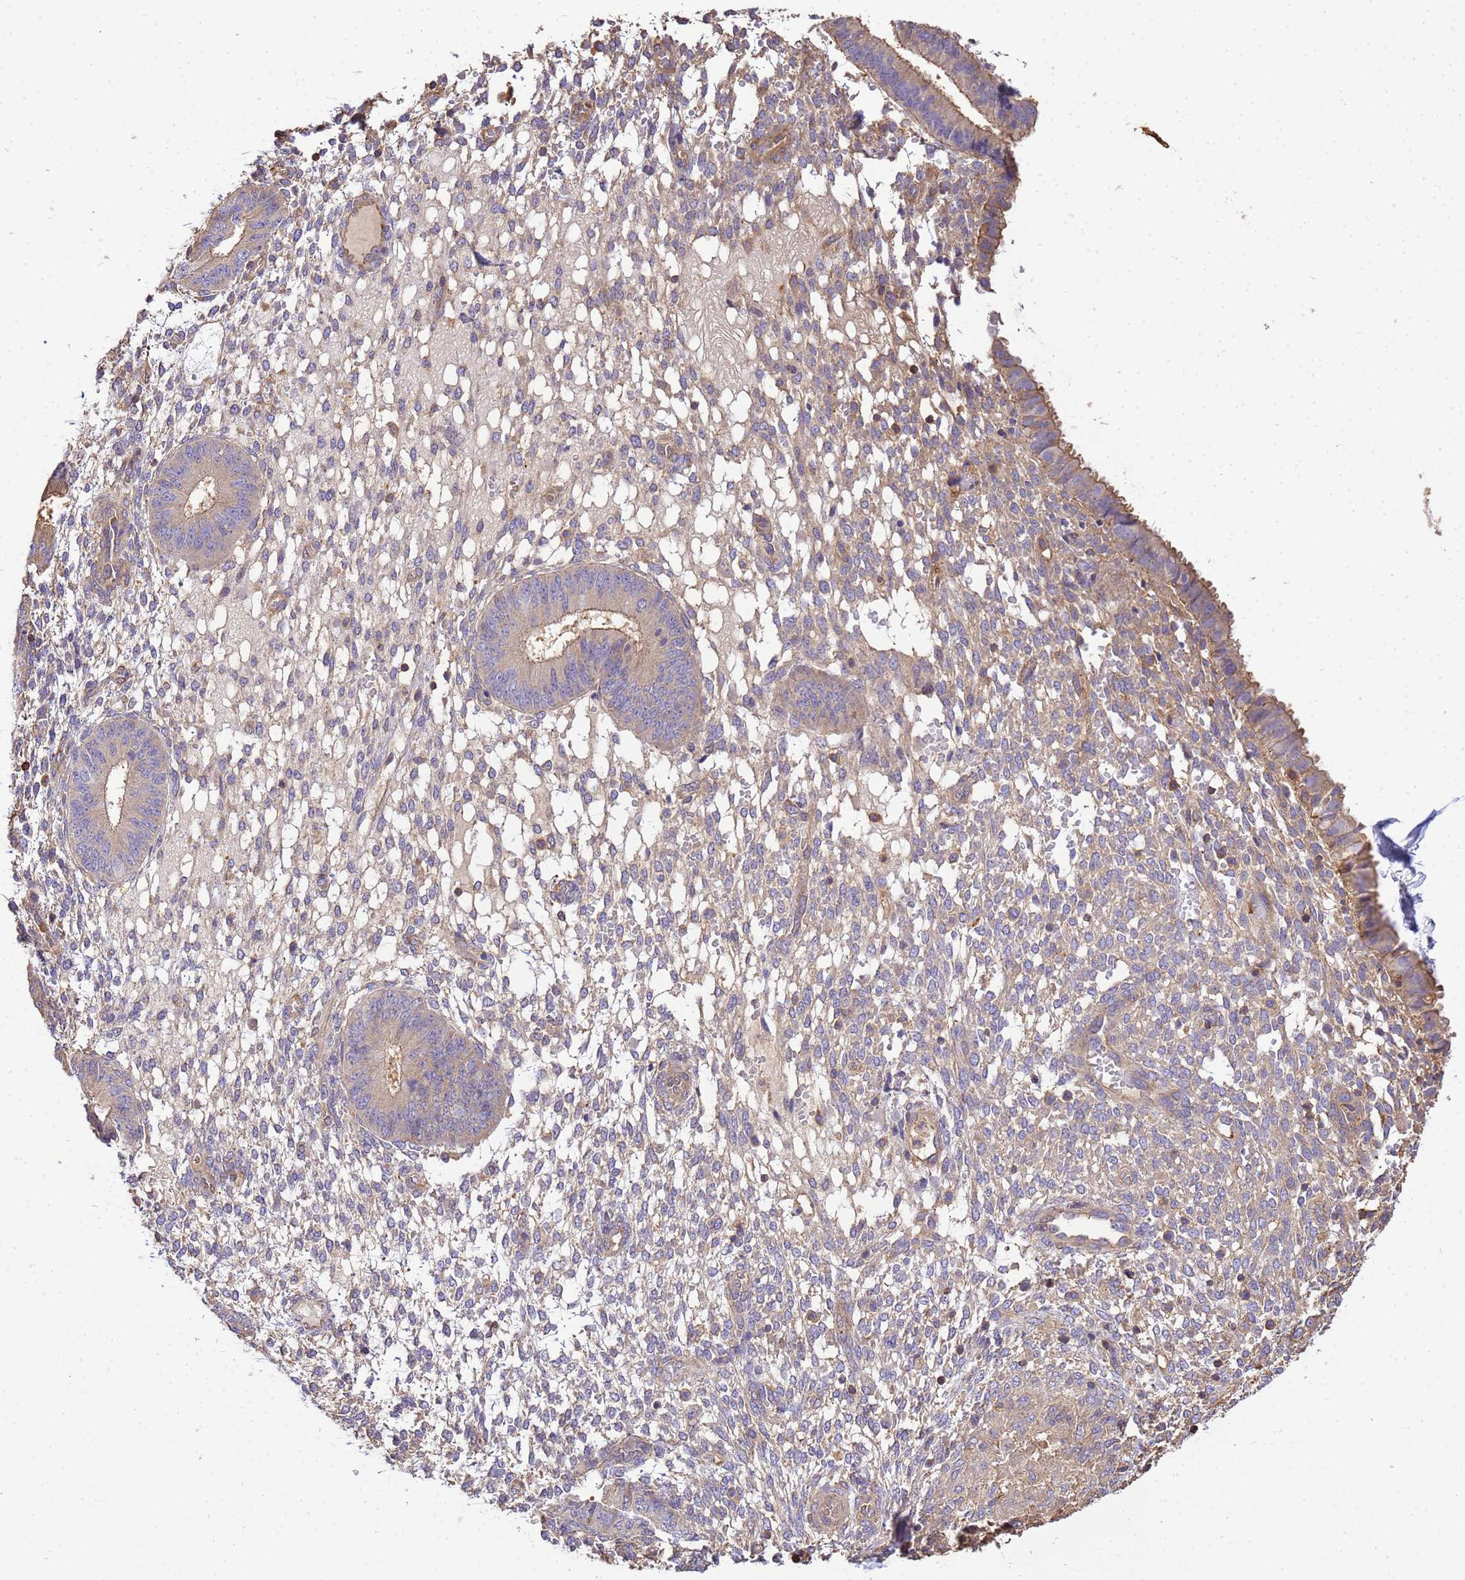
{"staining": {"intensity": "weak", "quantity": "25%-75%", "location": "cytoplasmic/membranous"}, "tissue": "endometrium", "cell_type": "Cells in endometrial stroma", "image_type": "normal", "snomed": [{"axis": "morphology", "description": "Normal tissue, NOS"}, {"axis": "topography", "description": "Endometrium"}], "caption": "This is a histology image of immunohistochemistry (IHC) staining of normal endometrium, which shows weak positivity in the cytoplasmic/membranous of cells in endometrial stroma.", "gene": "WDR64", "patient": {"sex": "female", "age": 49}}